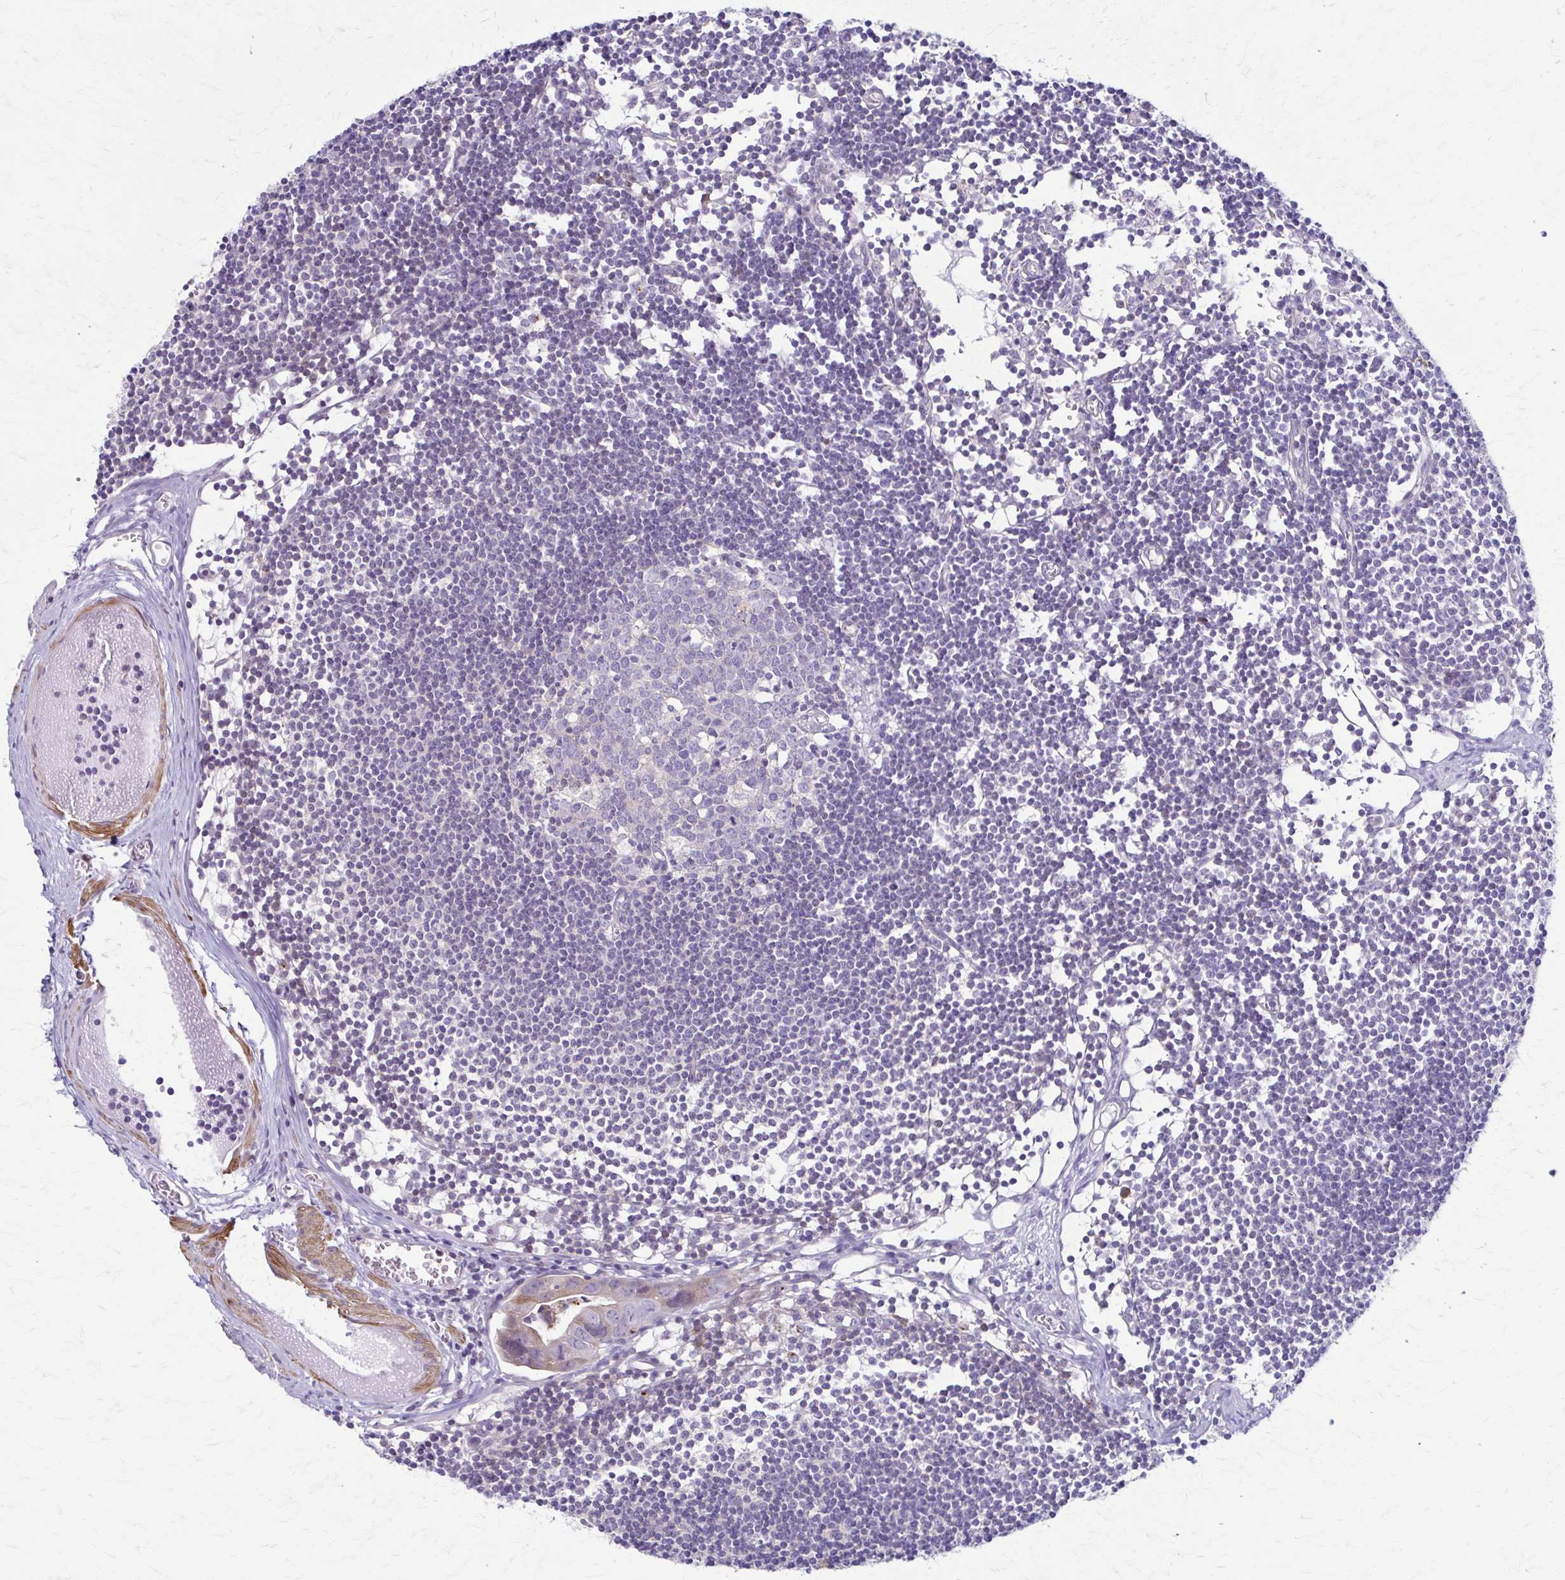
{"staining": {"intensity": "negative", "quantity": "none", "location": "none"}, "tissue": "lymph node", "cell_type": "Germinal center cells", "image_type": "normal", "snomed": [{"axis": "morphology", "description": "Normal tissue, NOS"}, {"axis": "topography", "description": "Lymph node"}], "caption": "Immunohistochemical staining of benign lymph node shows no significant positivity in germinal center cells.", "gene": "DSP", "patient": {"sex": "female", "age": 11}}